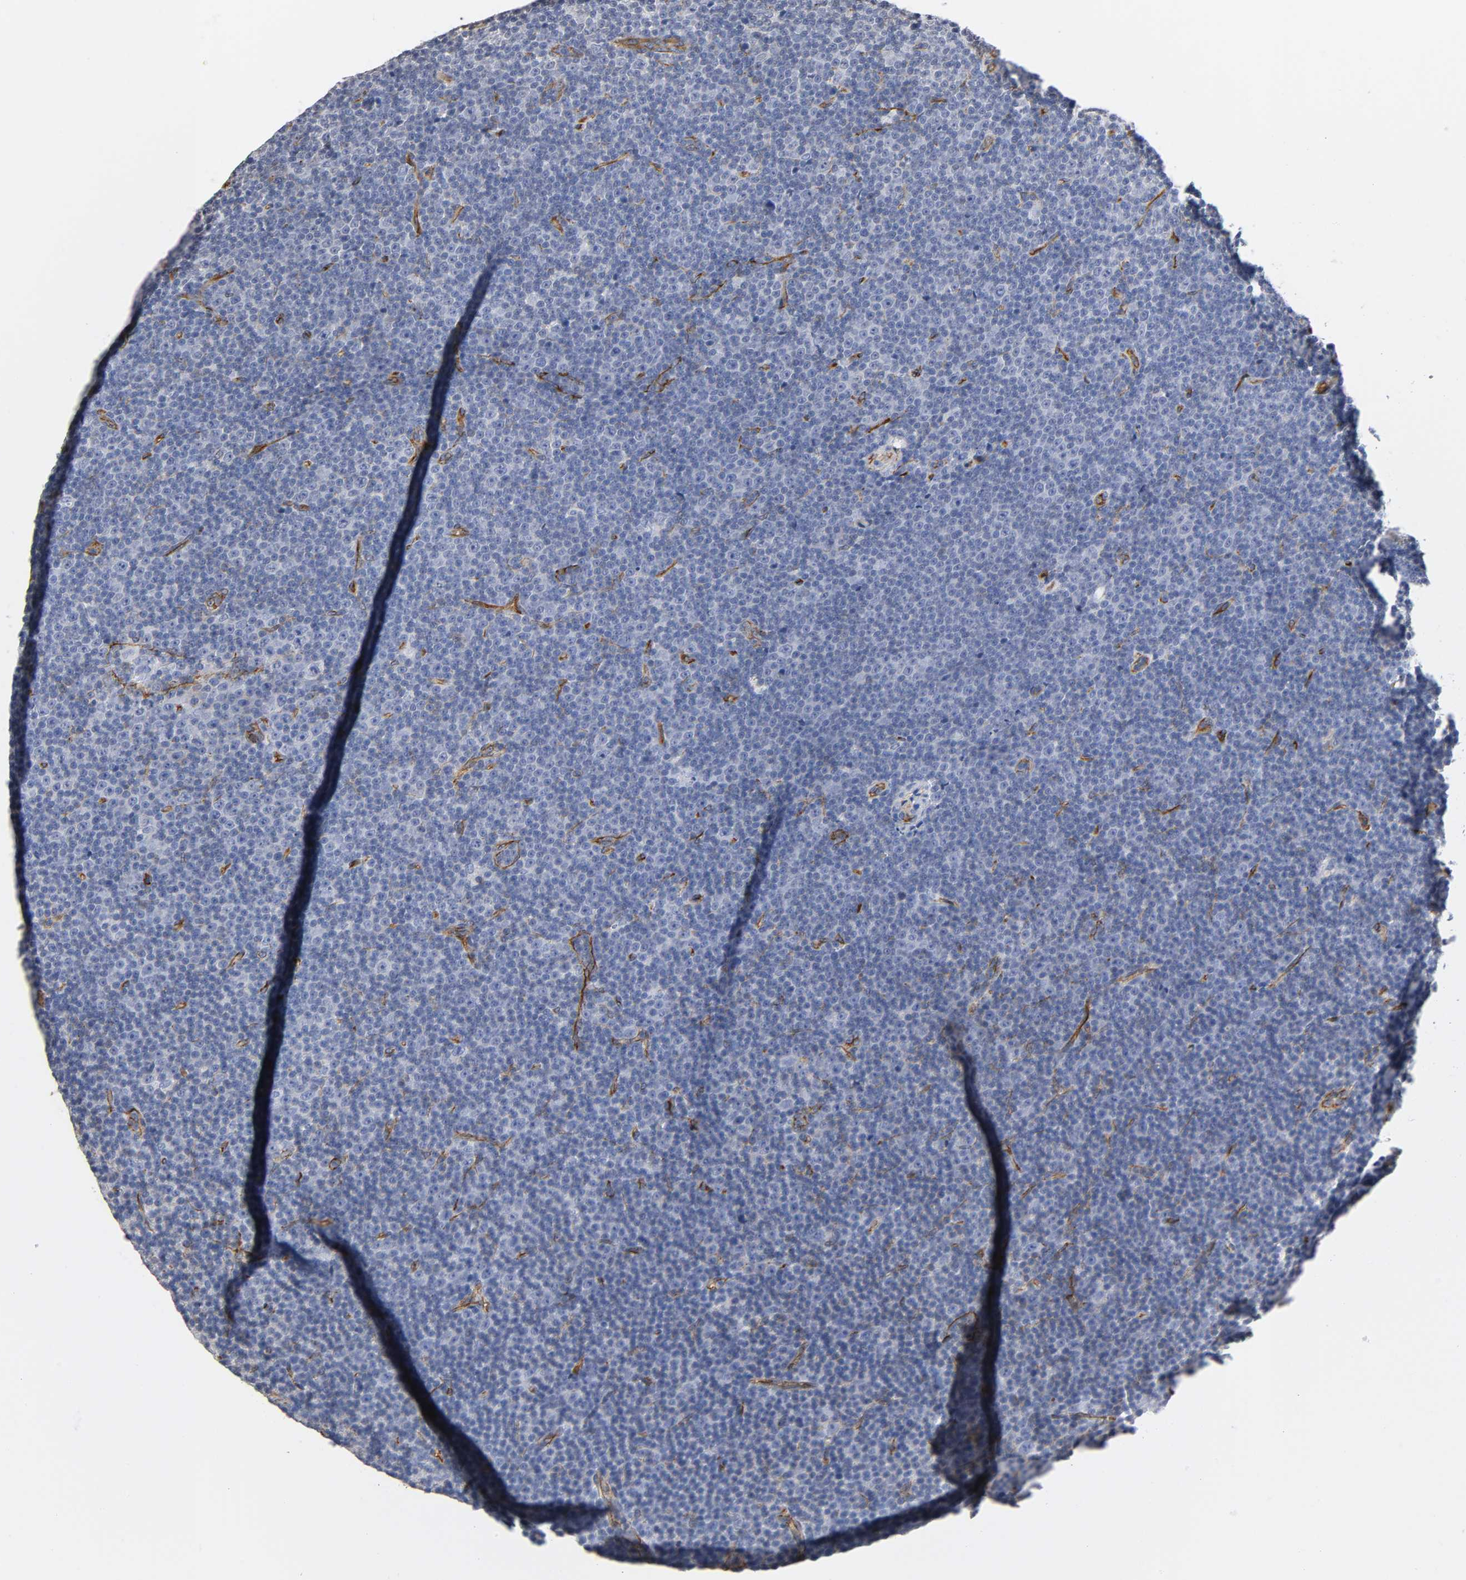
{"staining": {"intensity": "negative", "quantity": "none", "location": "none"}, "tissue": "lymphoma", "cell_type": "Tumor cells", "image_type": "cancer", "snomed": [{"axis": "morphology", "description": "Malignant lymphoma, non-Hodgkin's type, Low grade"}, {"axis": "topography", "description": "Lymph node"}], "caption": "Tumor cells show no significant positivity in lymphoma.", "gene": "SPTAN1", "patient": {"sex": "female", "age": 67}}